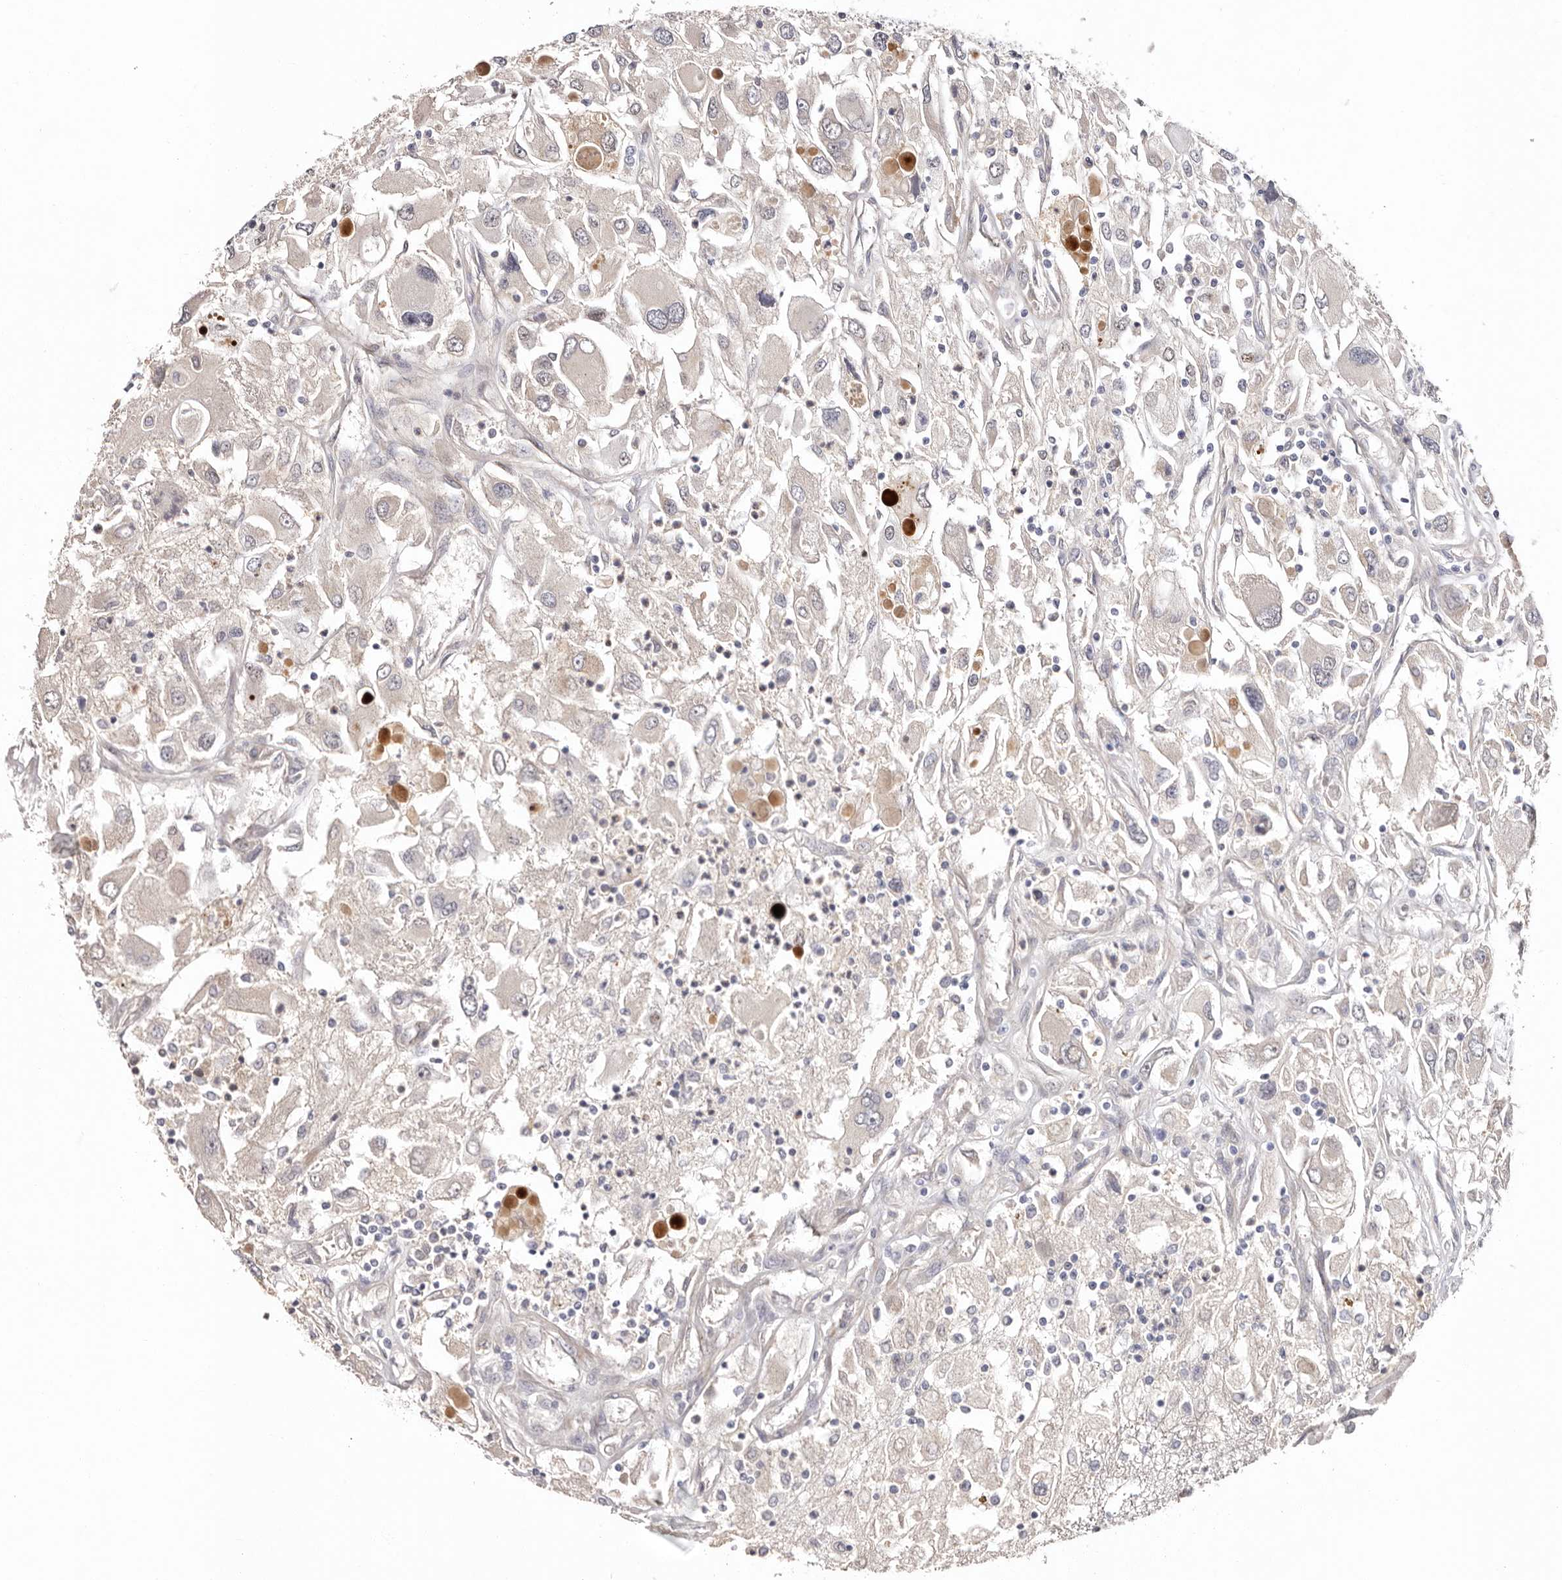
{"staining": {"intensity": "weak", "quantity": "<25%", "location": "nuclear"}, "tissue": "renal cancer", "cell_type": "Tumor cells", "image_type": "cancer", "snomed": [{"axis": "morphology", "description": "Adenocarcinoma, NOS"}, {"axis": "topography", "description": "Kidney"}], "caption": "Image shows no significant protein expression in tumor cells of renal cancer (adenocarcinoma). (Immunohistochemistry (ihc), brightfield microscopy, high magnification).", "gene": "LMLN", "patient": {"sex": "female", "age": 52}}